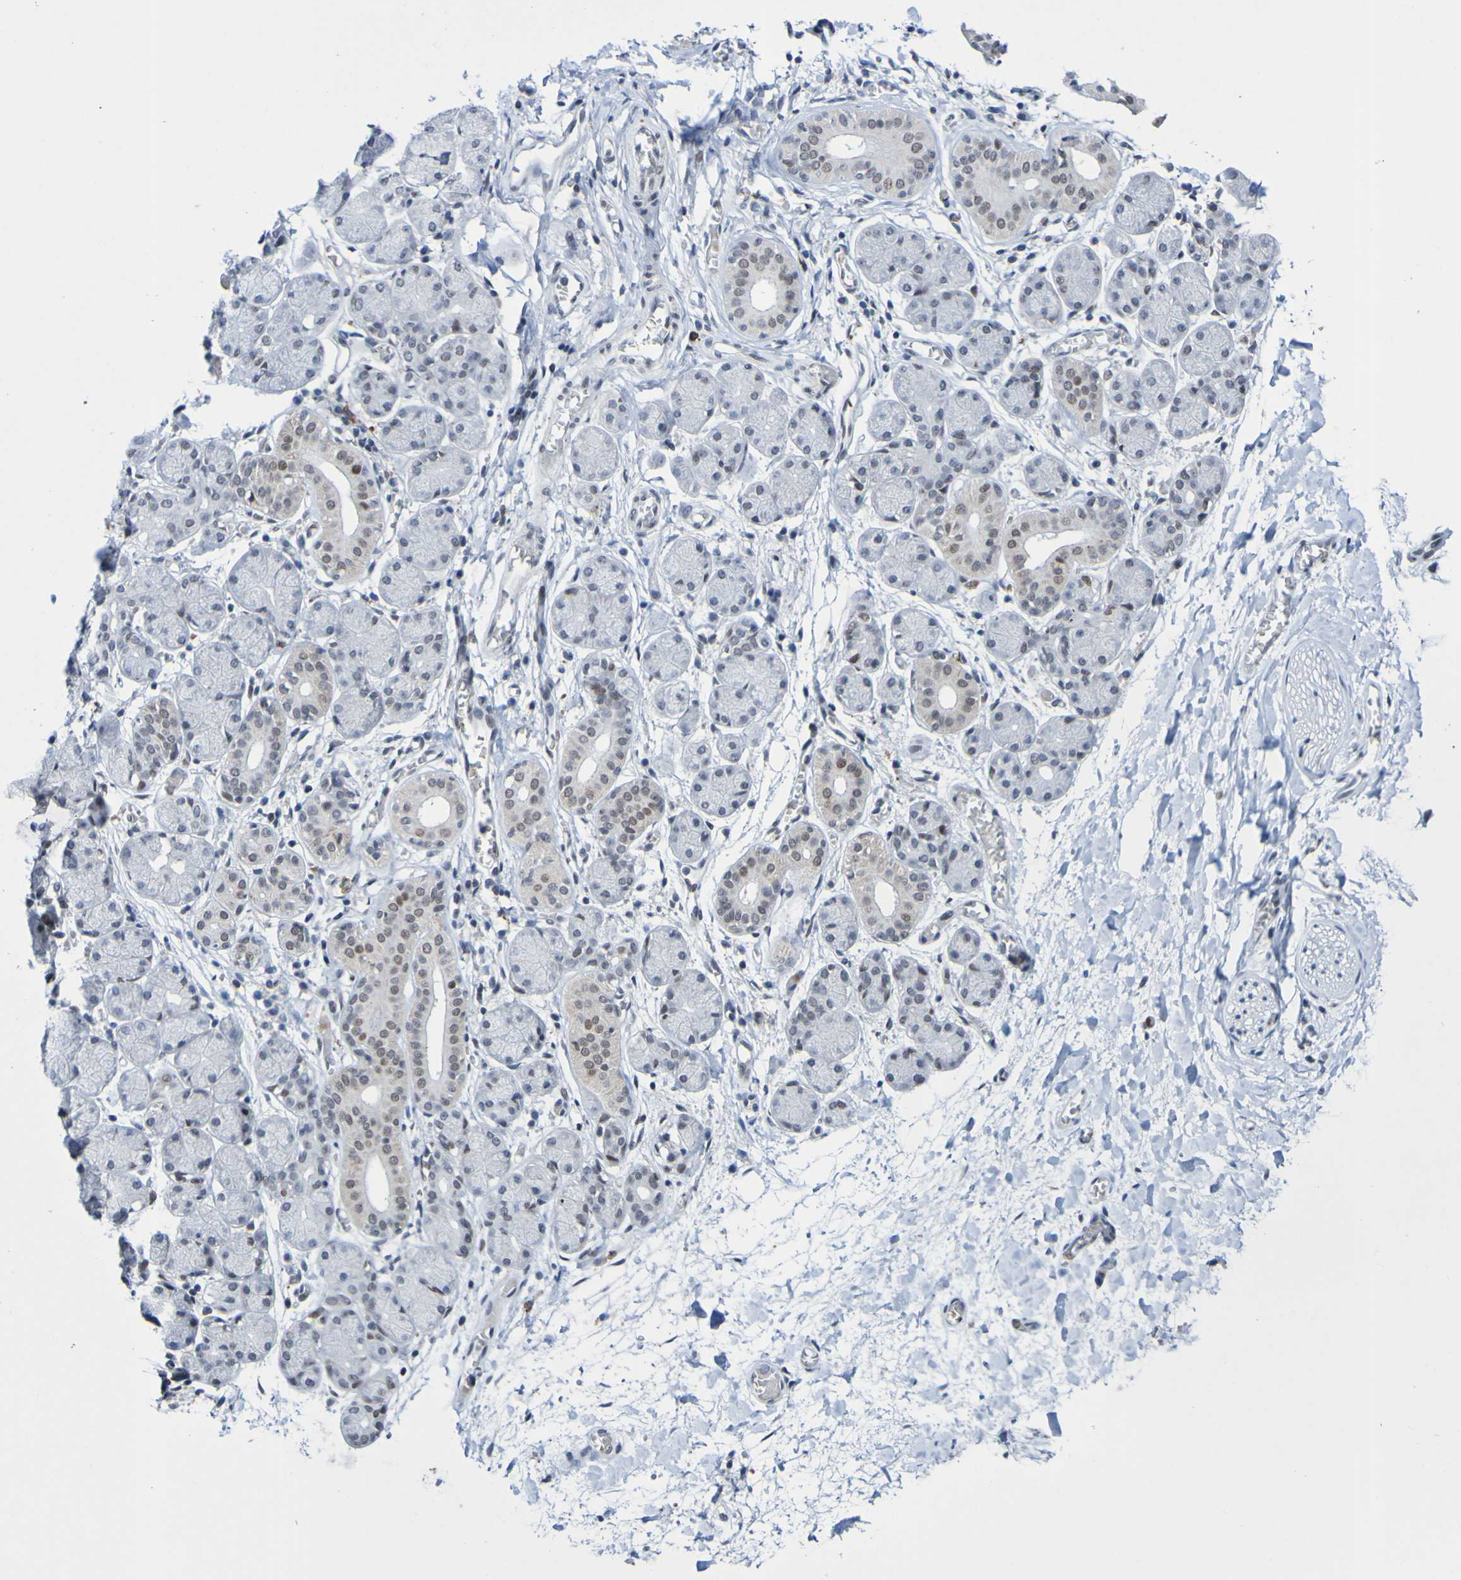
{"staining": {"intensity": "moderate", "quantity": "<25%", "location": "nuclear"}, "tissue": "salivary gland", "cell_type": "Glandular cells", "image_type": "normal", "snomed": [{"axis": "morphology", "description": "Normal tissue, NOS"}, {"axis": "topography", "description": "Salivary gland"}], "caption": "High-power microscopy captured an immunohistochemistry photomicrograph of normal salivary gland, revealing moderate nuclear expression in about <25% of glandular cells.", "gene": "PCGF1", "patient": {"sex": "female", "age": 24}}